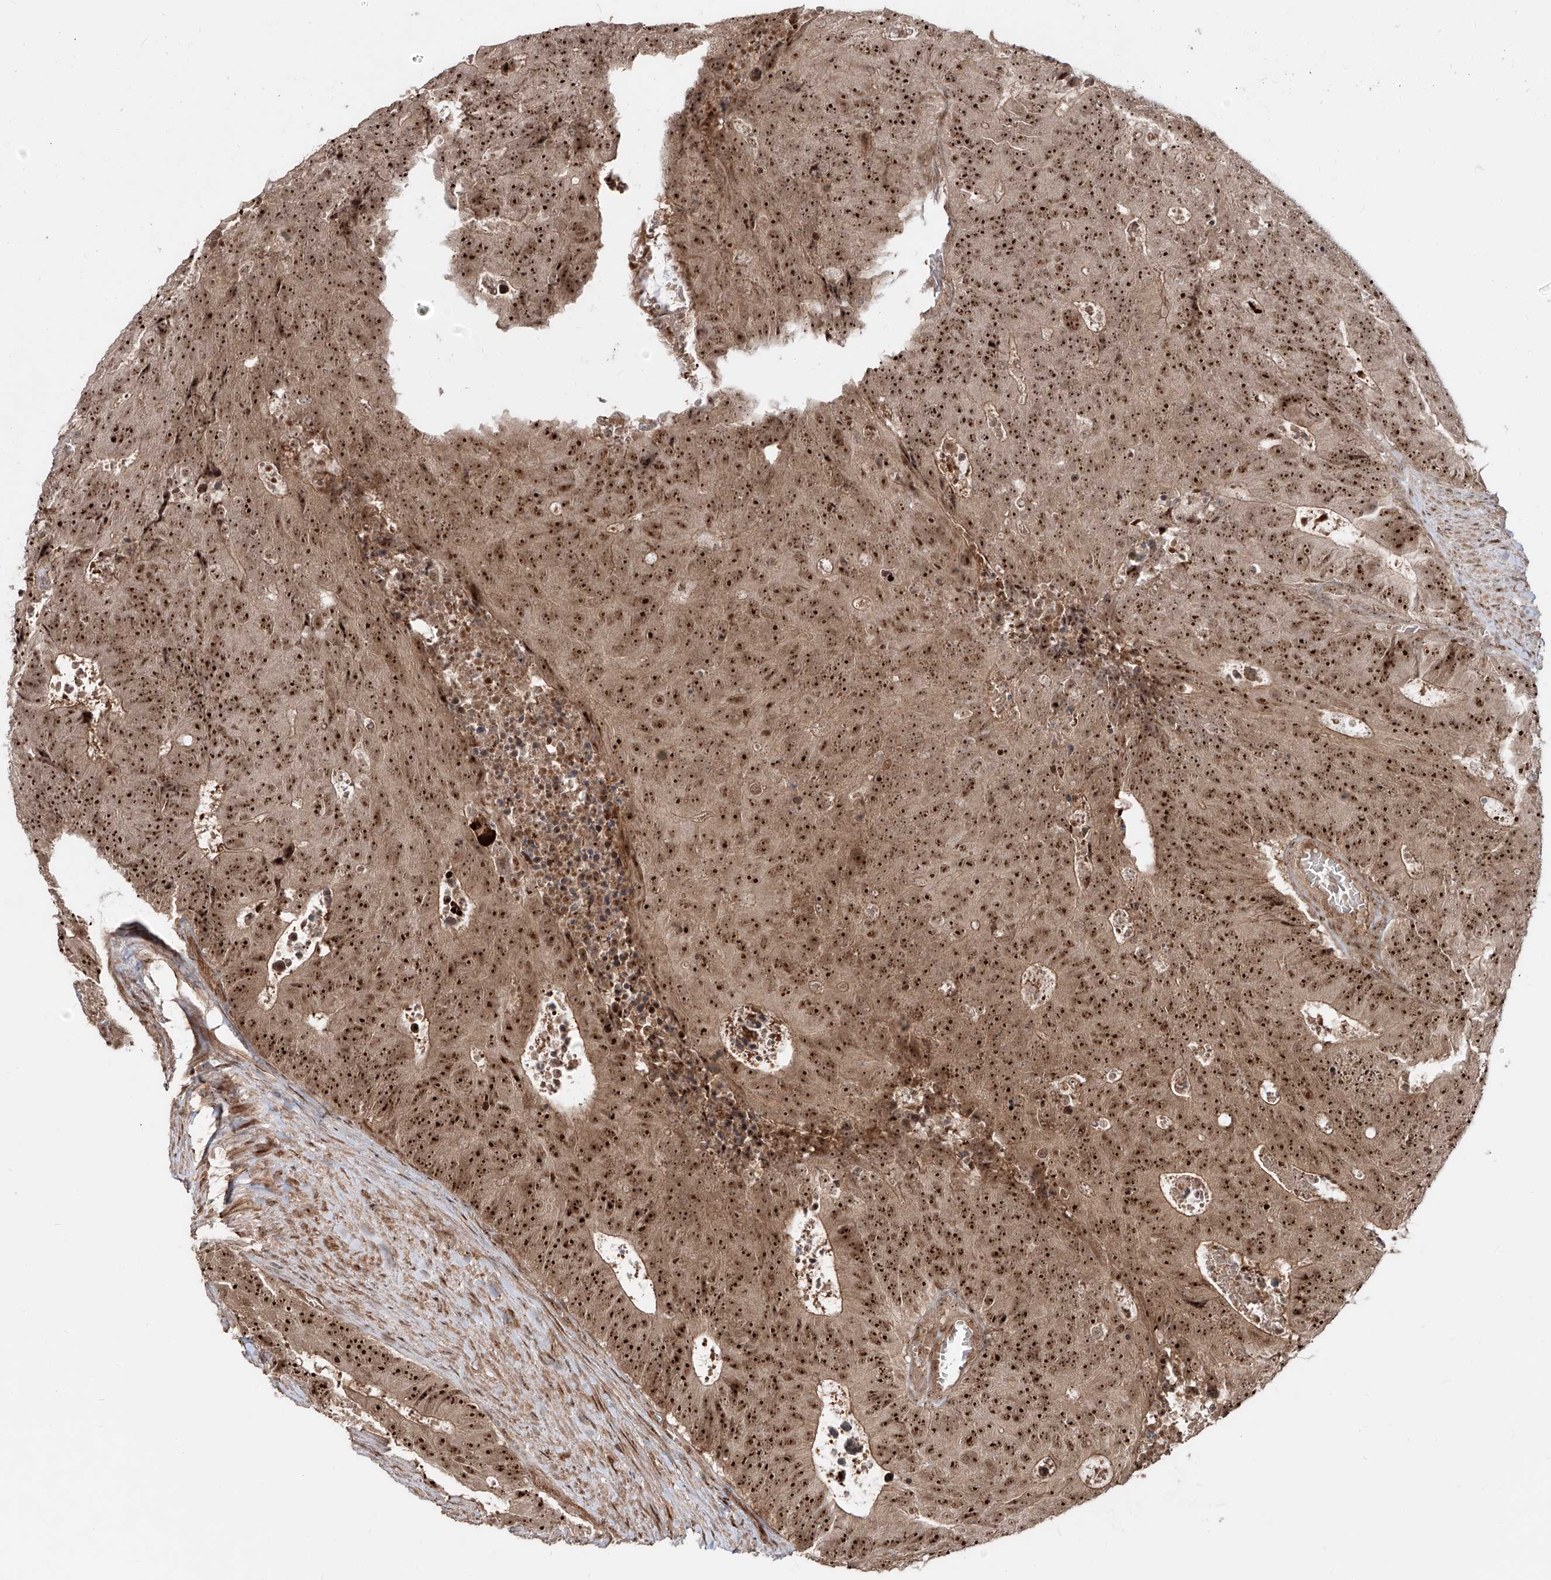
{"staining": {"intensity": "strong", "quantity": ">75%", "location": "cytoplasmic/membranous,nuclear"}, "tissue": "colorectal cancer", "cell_type": "Tumor cells", "image_type": "cancer", "snomed": [{"axis": "morphology", "description": "Adenocarcinoma, NOS"}, {"axis": "topography", "description": "Colon"}], "caption": "Immunohistochemical staining of human colorectal cancer (adenocarcinoma) shows high levels of strong cytoplasmic/membranous and nuclear protein expression in about >75% of tumor cells. (DAB IHC with brightfield microscopy, high magnification).", "gene": "ZNF710", "patient": {"sex": "male", "age": 87}}